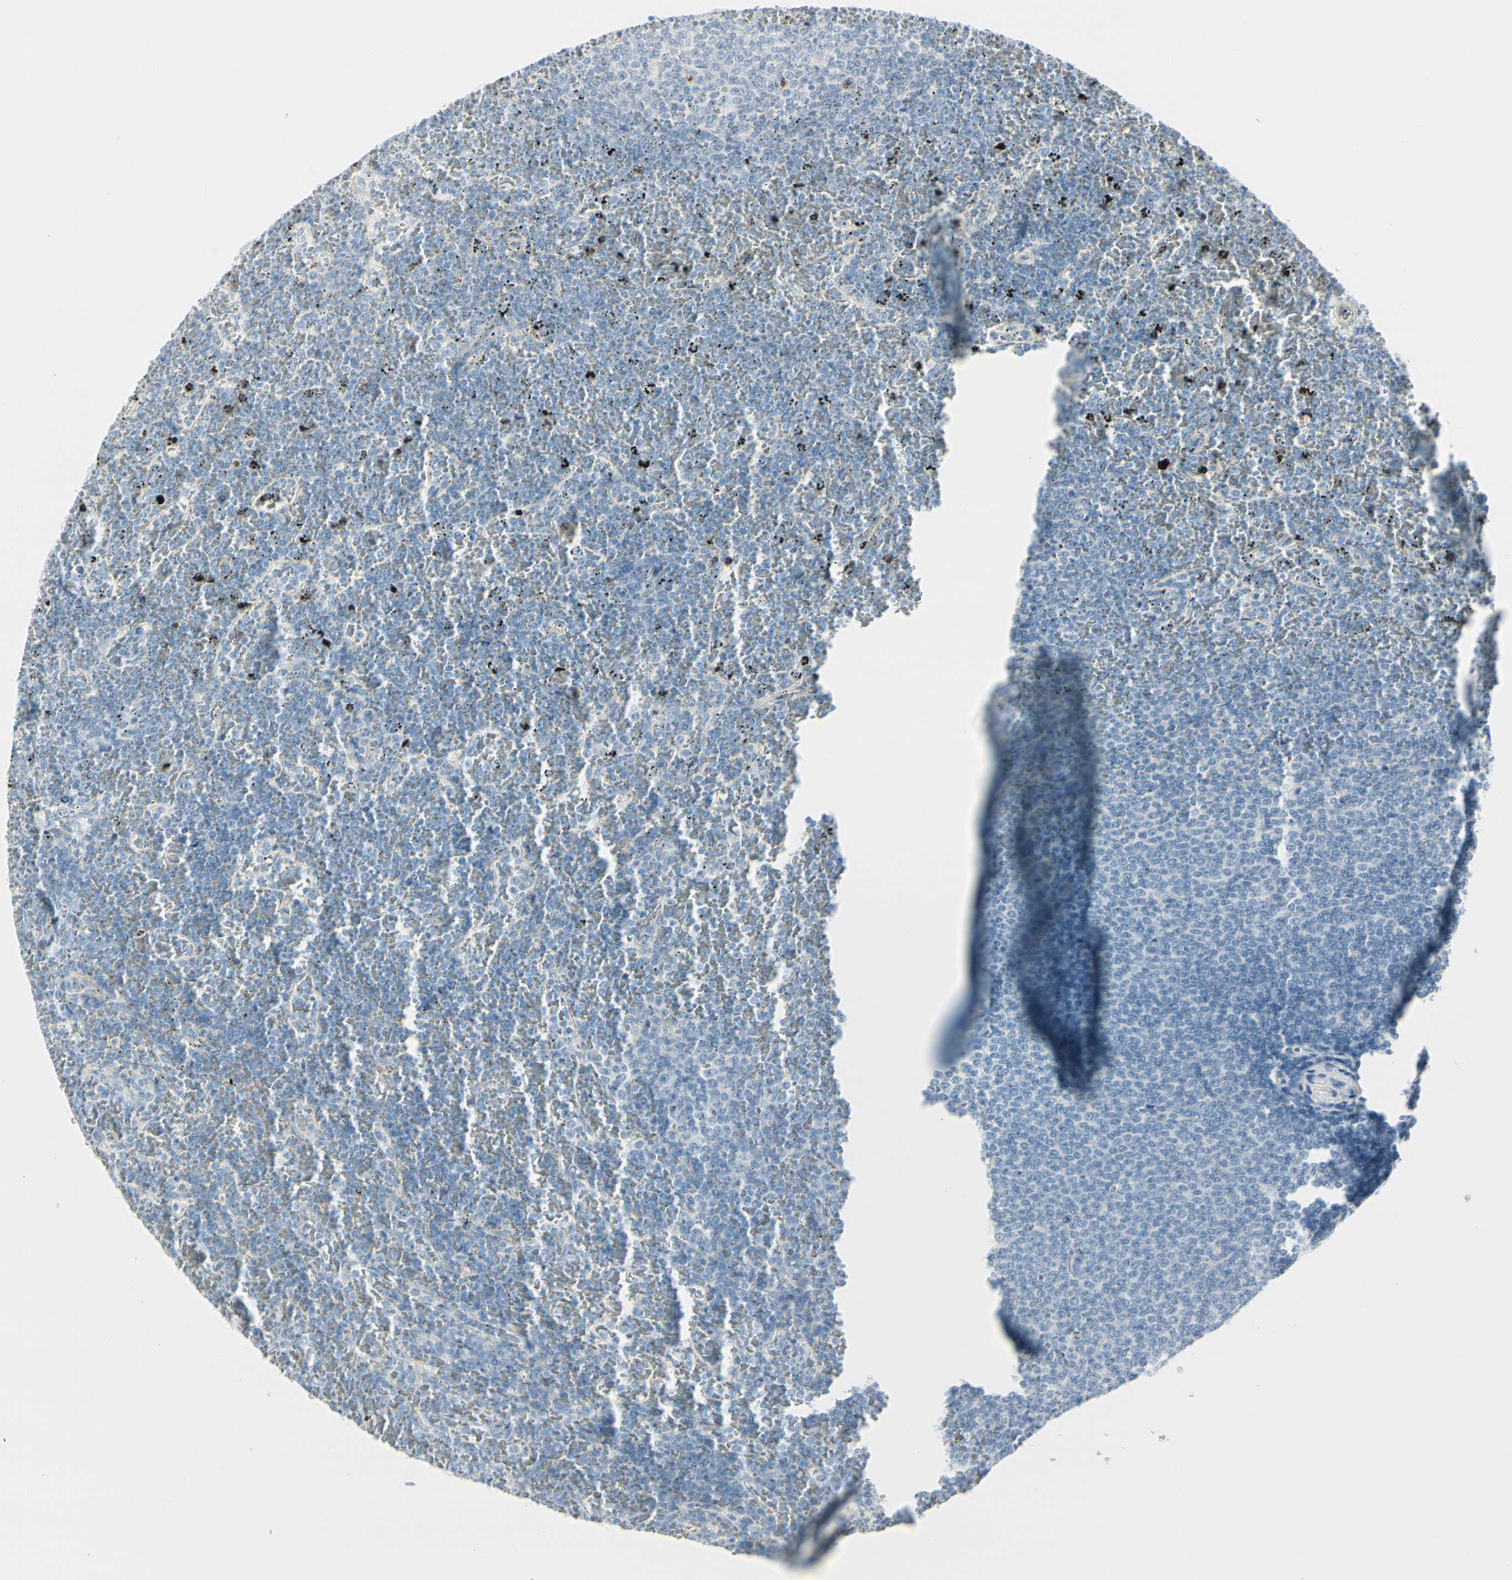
{"staining": {"intensity": "negative", "quantity": "none", "location": "none"}, "tissue": "lymphoma", "cell_type": "Tumor cells", "image_type": "cancer", "snomed": [{"axis": "morphology", "description": "Malignant lymphoma, non-Hodgkin's type, Low grade"}, {"axis": "topography", "description": "Spleen"}], "caption": "Histopathology image shows no significant protein staining in tumor cells of lymphoma. (Stains: DAB immunohistochemistry (IHC) with hematoxylin counter stain, Microscopy: brightfield microscopy at high magnification).", "gene": "CDHR5", "patient": {"sex": "female", "age": 77}}